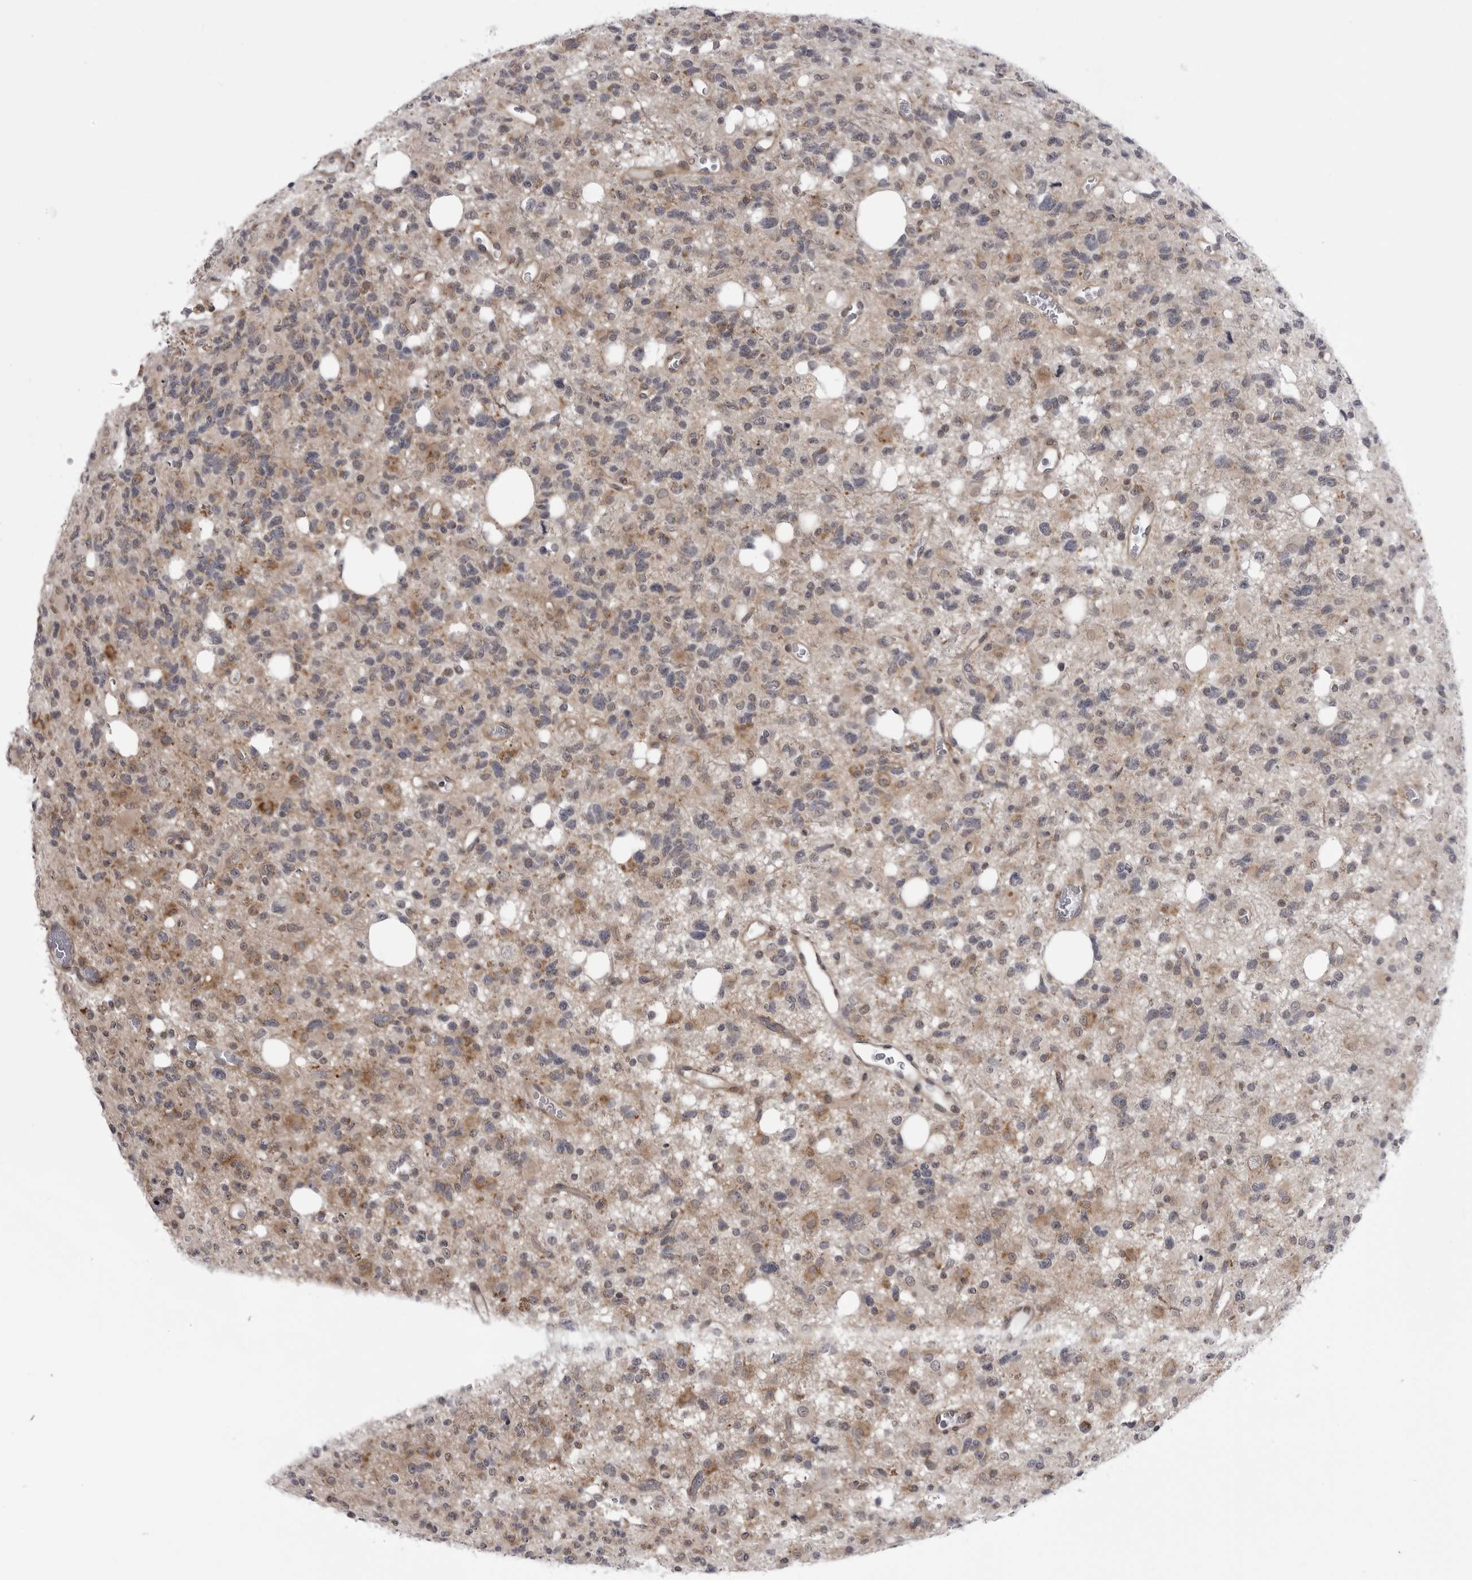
{"staining": {"intensity": "weak", "quantity": "<25%", "location": "cytoplasmic/membranous"}, "tissue": "glioma", "cell_type": "Tumor cells", "image_type": "cancer", "snomed": [{"axis": "morphology", "description": "Glioma, malignant, High grade"}, {"axis": "topography", "description": "Brain"}], "caption": "Immunohistochemistry of human glioma shows no positivity in tumor cells. (DAB immunohistochemistry (IHC), high magnification).", "gene": "CCDC18", "patient": {"sex": "female", "age": 62}}